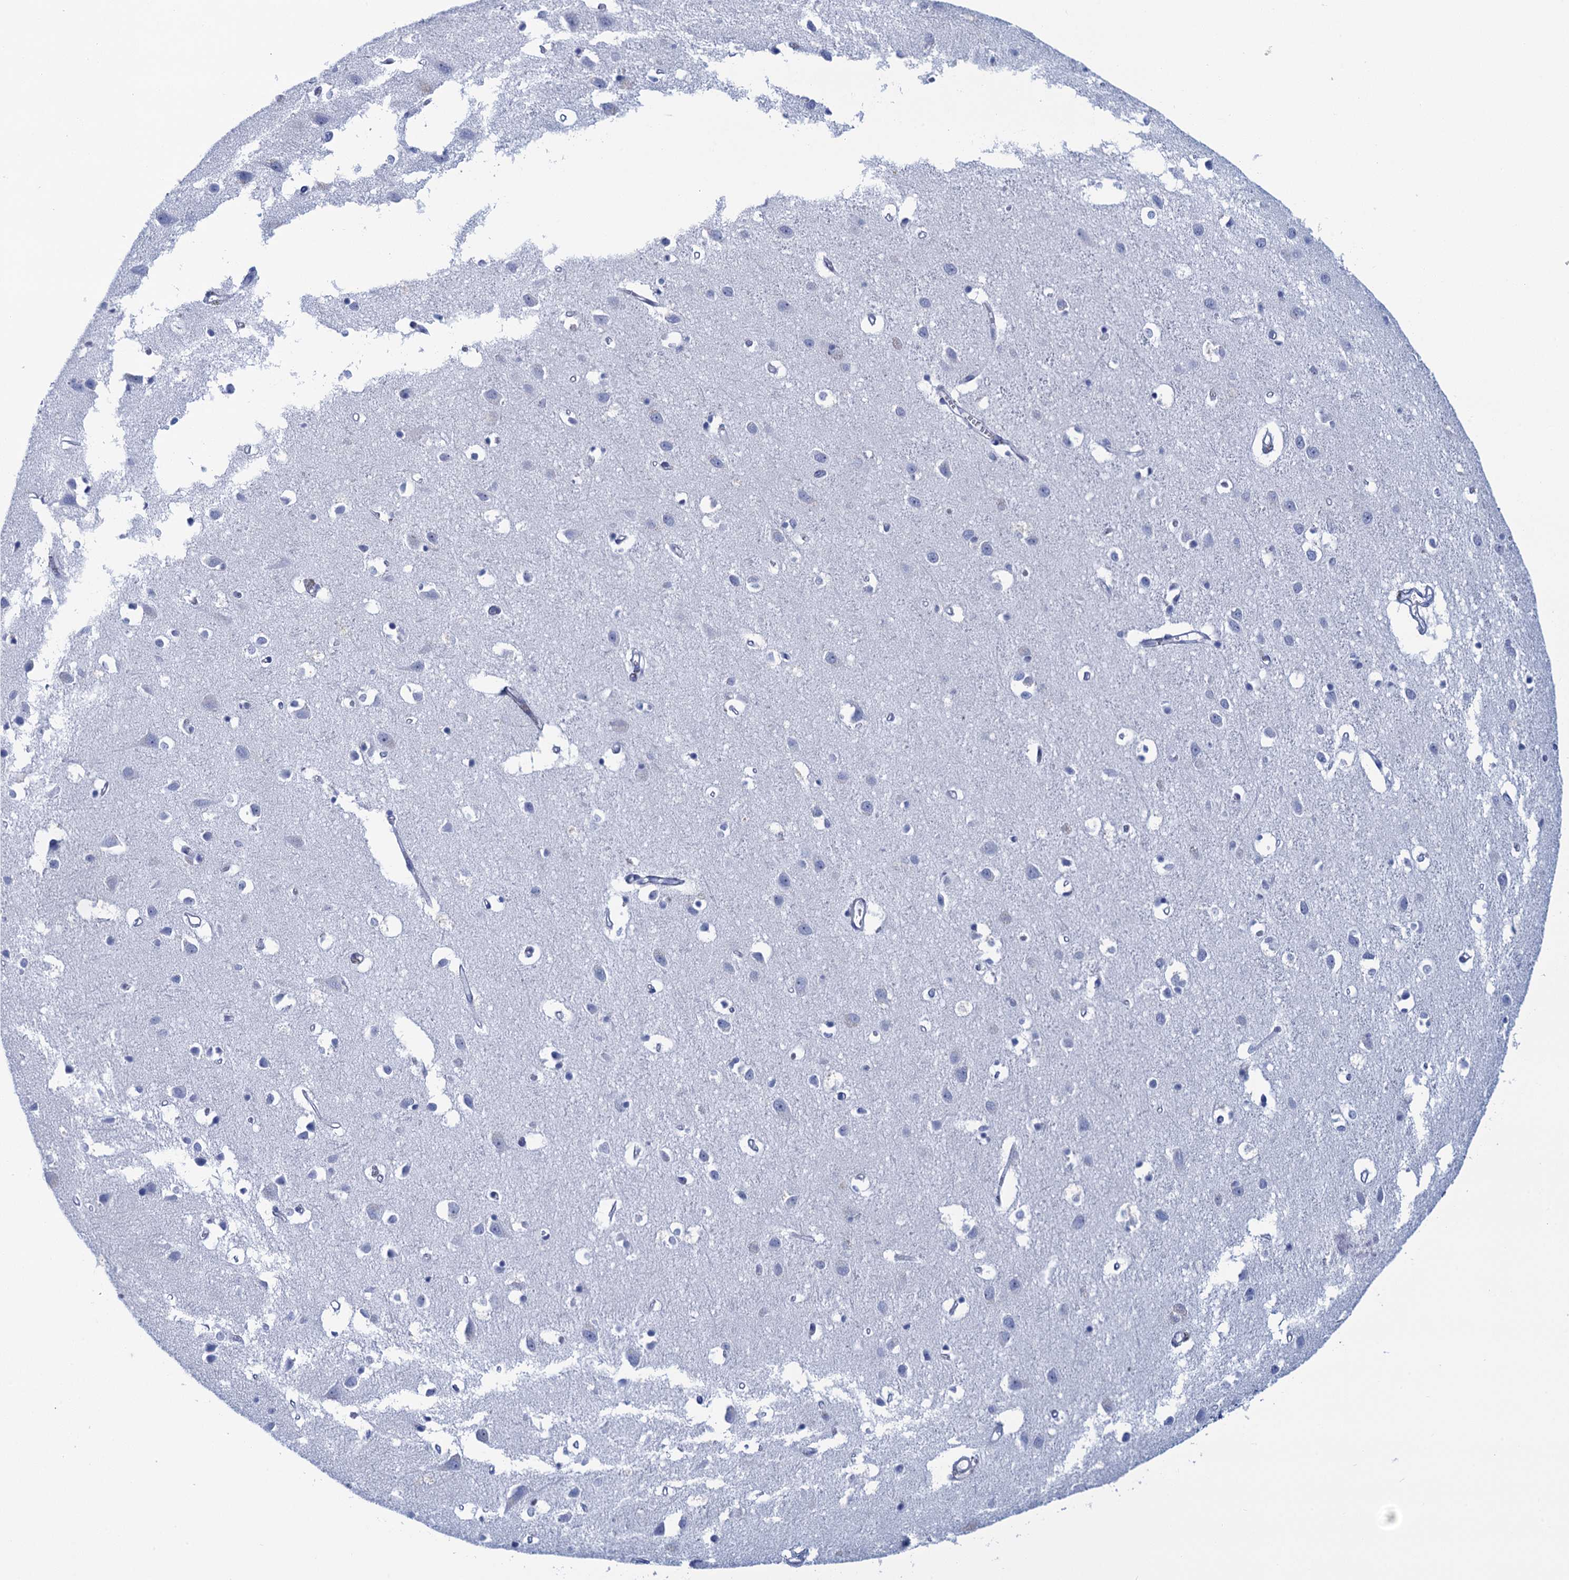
{"staining": {"intensity": "negative", "quantity": "none", "location": "none"}, "tissue": "cerebral cortex", "cell_type": "Endothelial cells", "image_type": "normal", "snomed": [{"axis": "morphology", "description": "Normal tissue, NOS"}, {"axis": "topography", "description": "Cerebral cortex"}], "caption": "Histopathology image shows no significant protein positivity in endothelial cells of normal cerebral cortex.", "gene": "CALML5", "patient": {"sex": "female", "age": 64}}